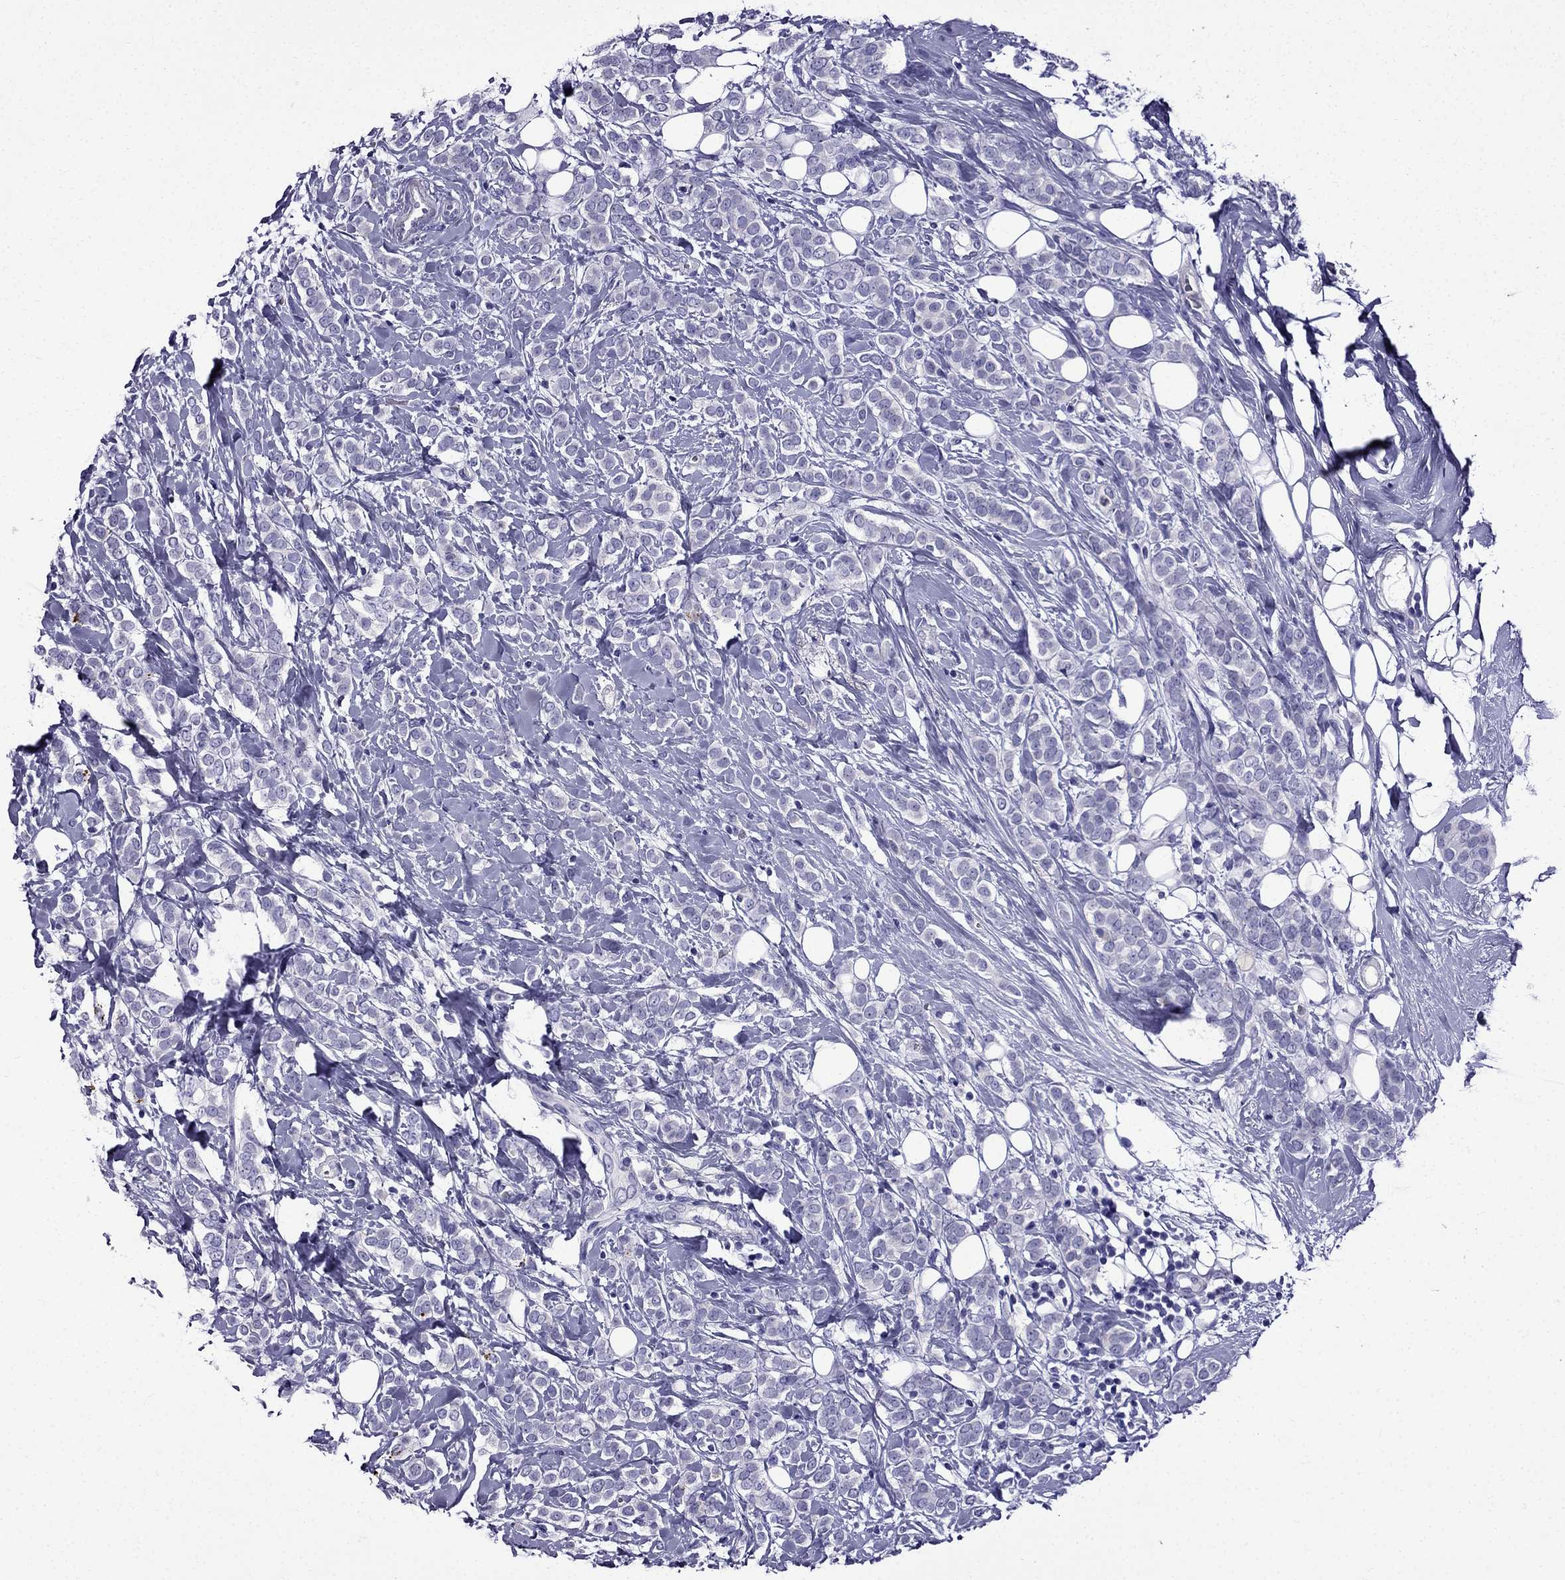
{"staining": {"intensity": "negative", "quantity": "none", "location": "none"}, "tissue": "breast cancer", "cell_type": "Tumor cells", "image_type": "cancer", "snomed": [{"axis": "morphology", "description": "Lobular carcinoma"}, {"axis": "topography", "description": "Breast"}], "caption": "Immunohistochemistry (IHC) histopathology image of neoplastic tissue: breast cancer stained with DAB (3,3'-diaminobenzidine) reveals no significant protein staining in tumor cells. The staining was performed using DAB (3,3'-diaminobenzidine) to visualize the protein expression in brown, while the nuclei were stained in blue with hematoxylin (Magnification: 20x).", "gene": "ERC2", "patient": {"sex": "female", "age": 49}}